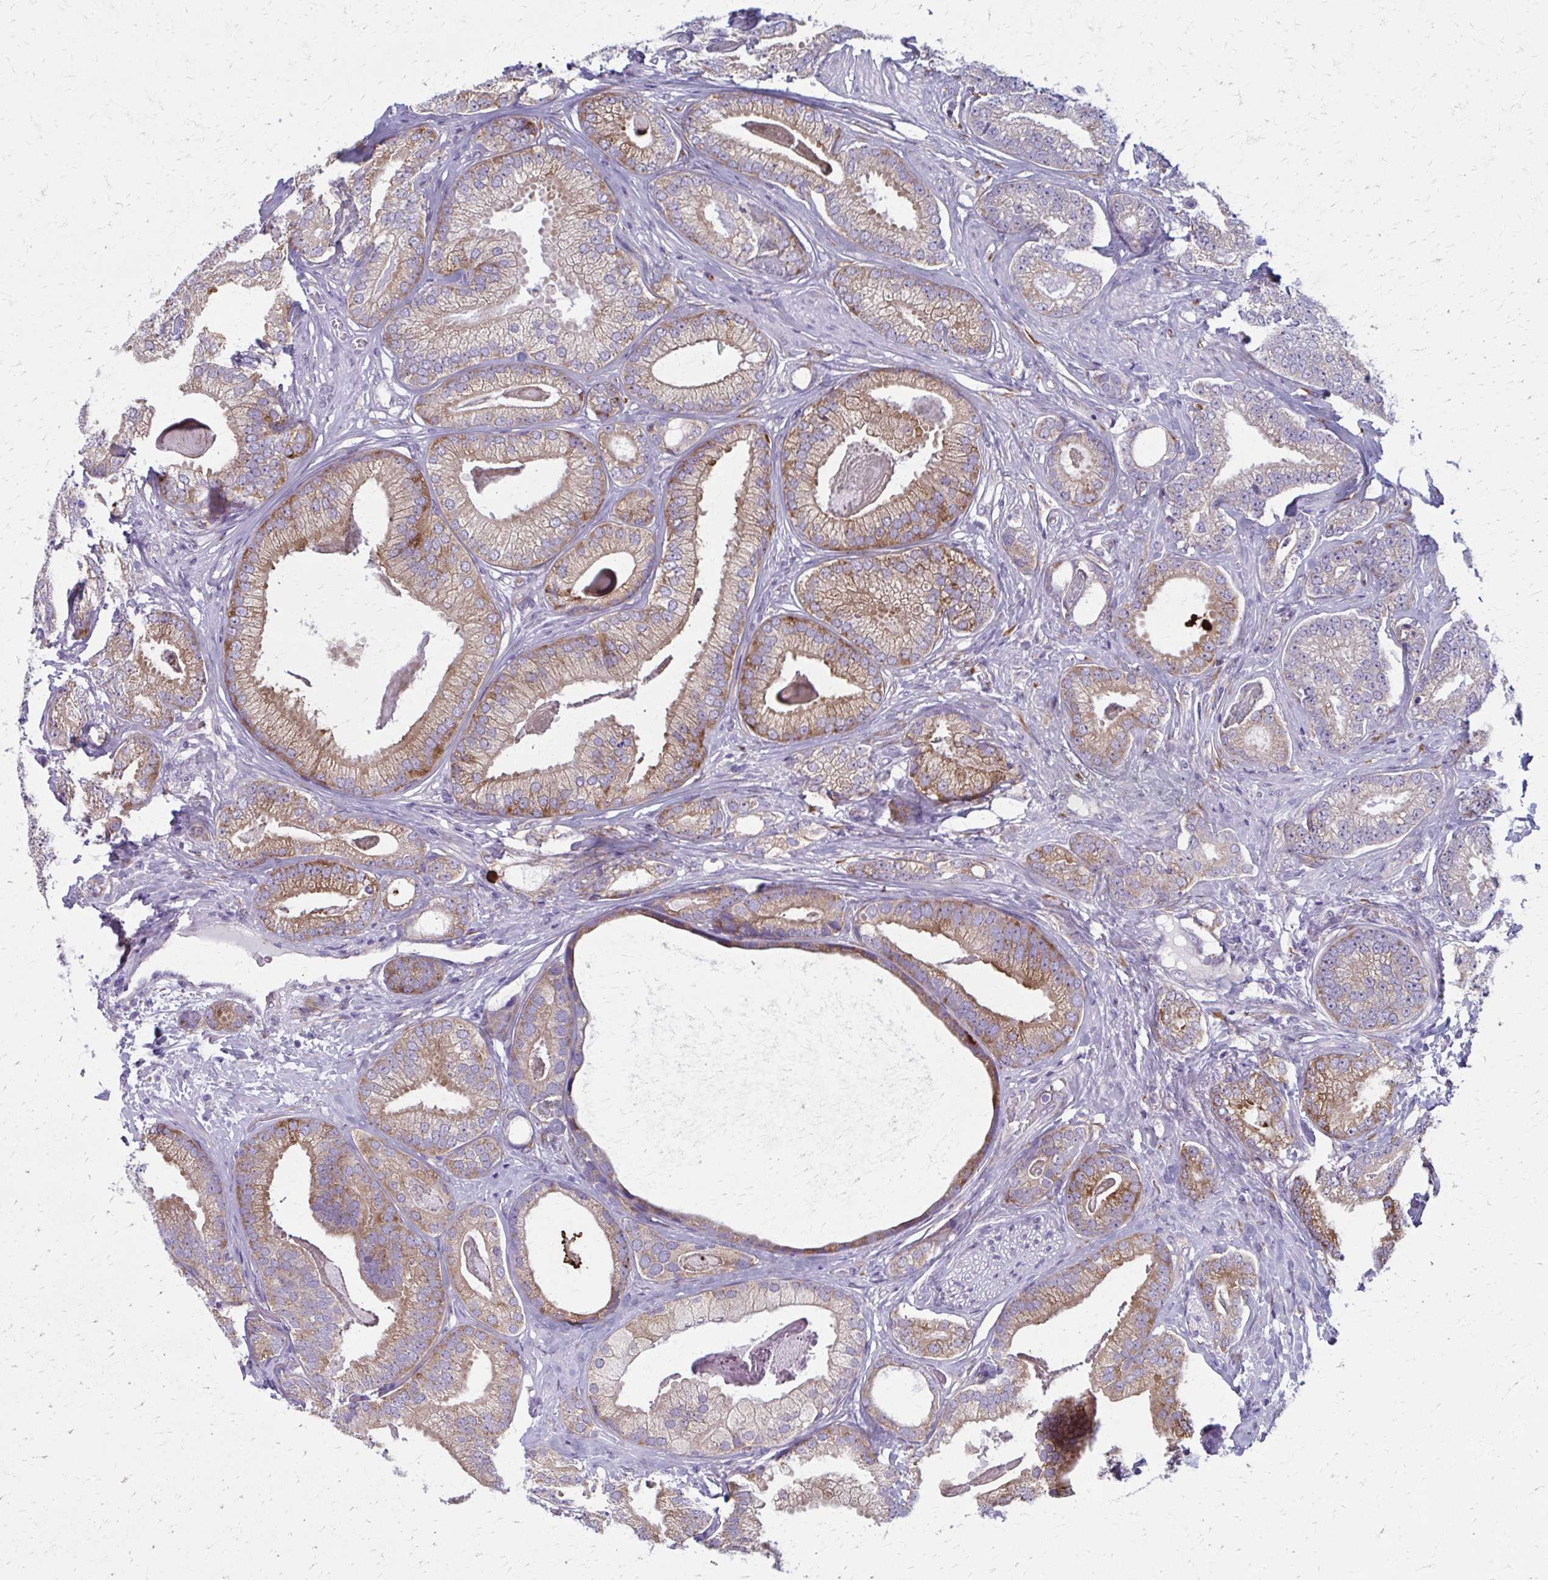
{"staining": {"intensity": "moderate", "quantity": "25%-75%", "location": "cytoplasmic/membranous"}, "tissue": "prostate cancer", "cell_type": "Tumor cells", "image_type": "cancer", "snomed": [{"axis": "morphology", "description": "Adenocarcinoma, Low grade"}, {"axis": "topography", "description": "Prostate"}], "caption": "High-magnification brightfield microscopy of prostate cancer (adenocarcinoma (low-grade)) stained with DAB (3,3'-diaminobenzidine) (brown) and counterstained with hematoxylin (blue). tumor cells exhibit moderate cytoplasmic/membranous staining is identified in about25%-75% of cells.", "gene": "SPATS2L", "patient": {"sex": "male", "age": 63}}